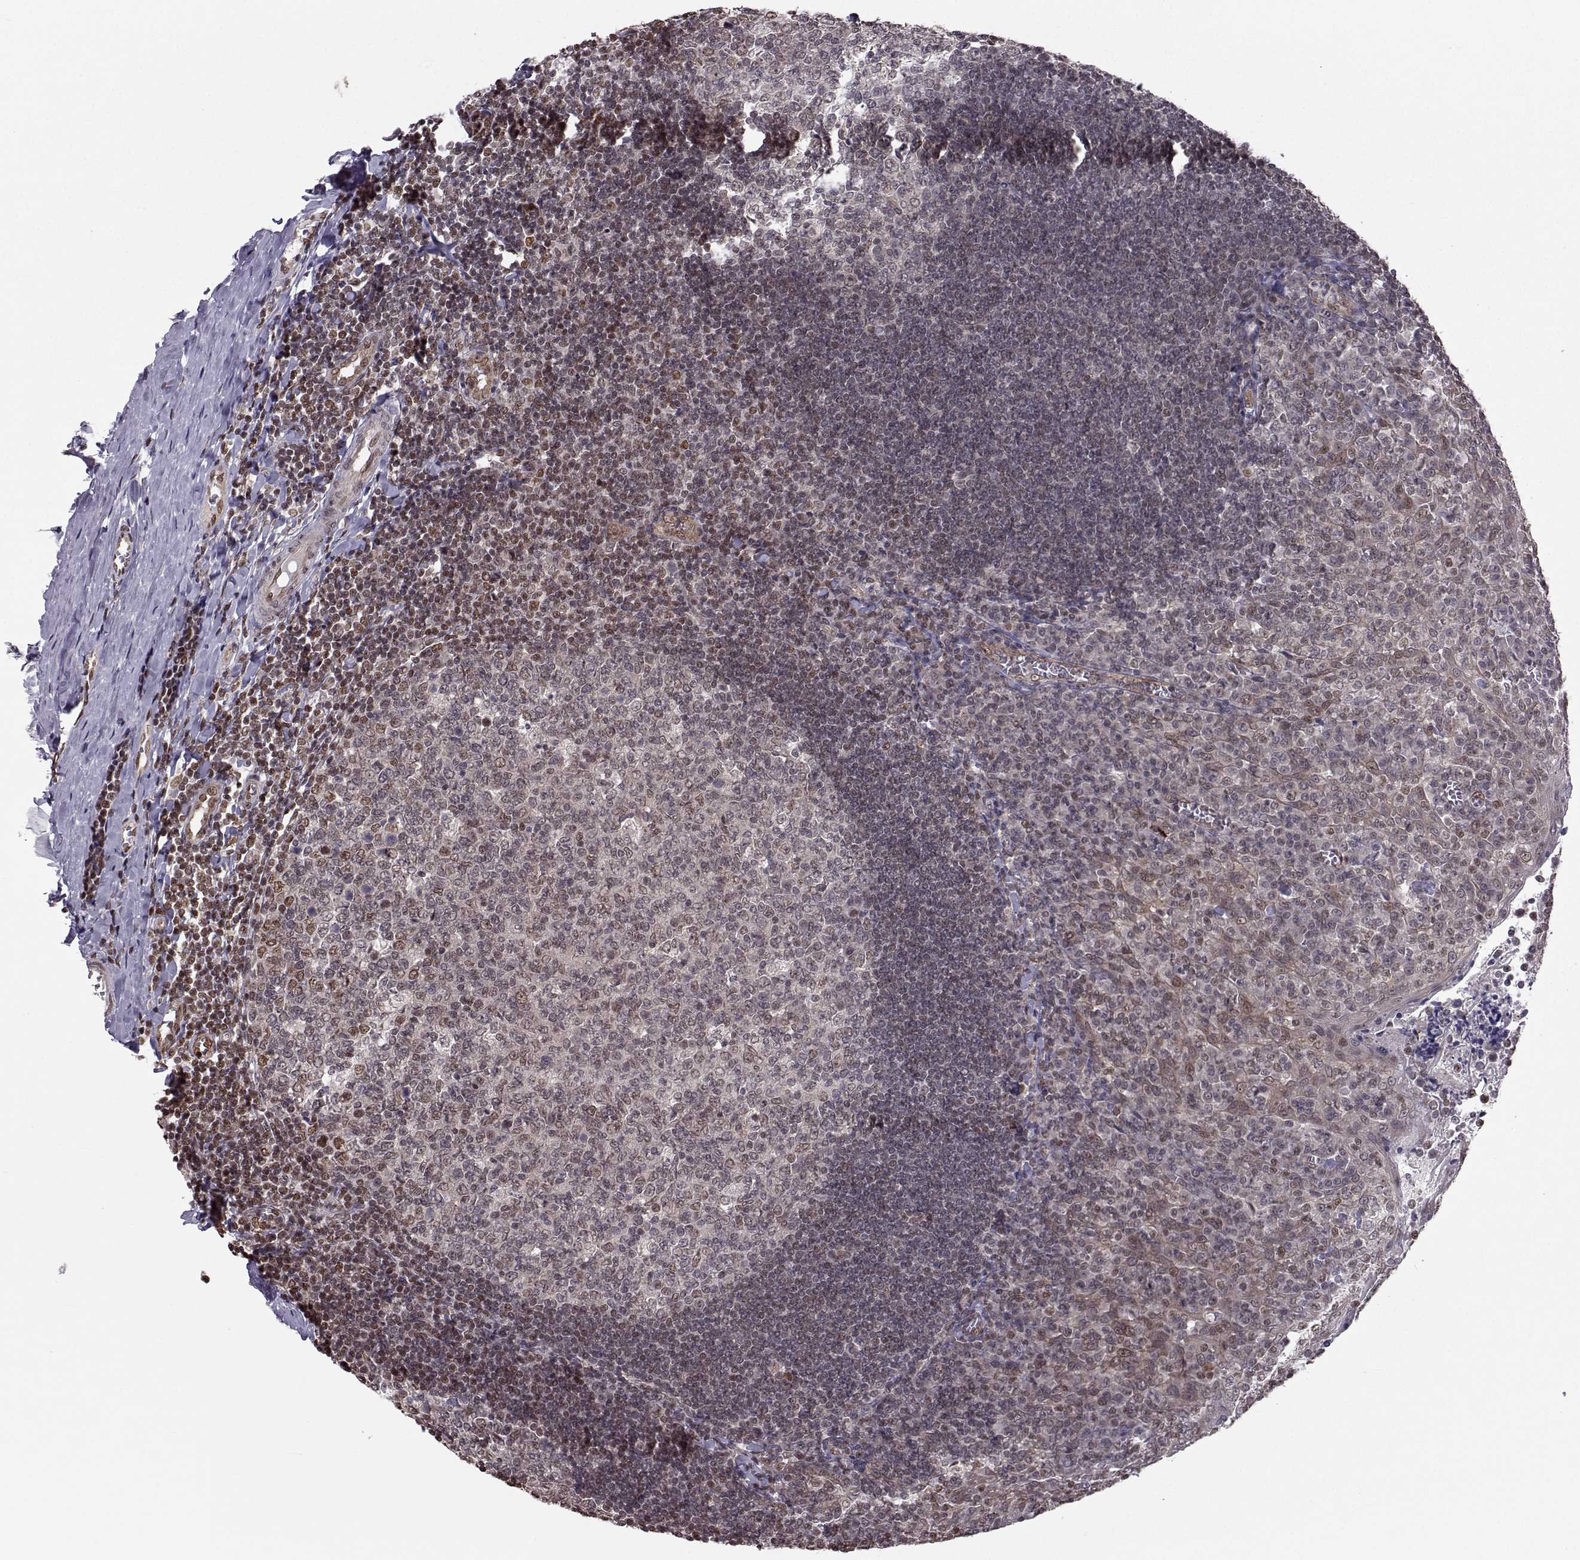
{"staining": {"intensity": "moderate", "quantity": "<25%", "location": "nuclear"}, "tissue": "tonsil", "cell_type": "Germinal center cells", "image_type": "normal", "snomed": [{"axis": "morphology", "description": "Normal tissue, NOS"}, {"axis": "topography", "description": "Tonsil"}], "caption": "IHC image of benign tonsil stained for a protein (brown), which demonstrates low levels of moderate nuclear expression in about <25% of germinal center cells.", "gene": "PKN2", "patient": {"sex": "female", "age": 12}}